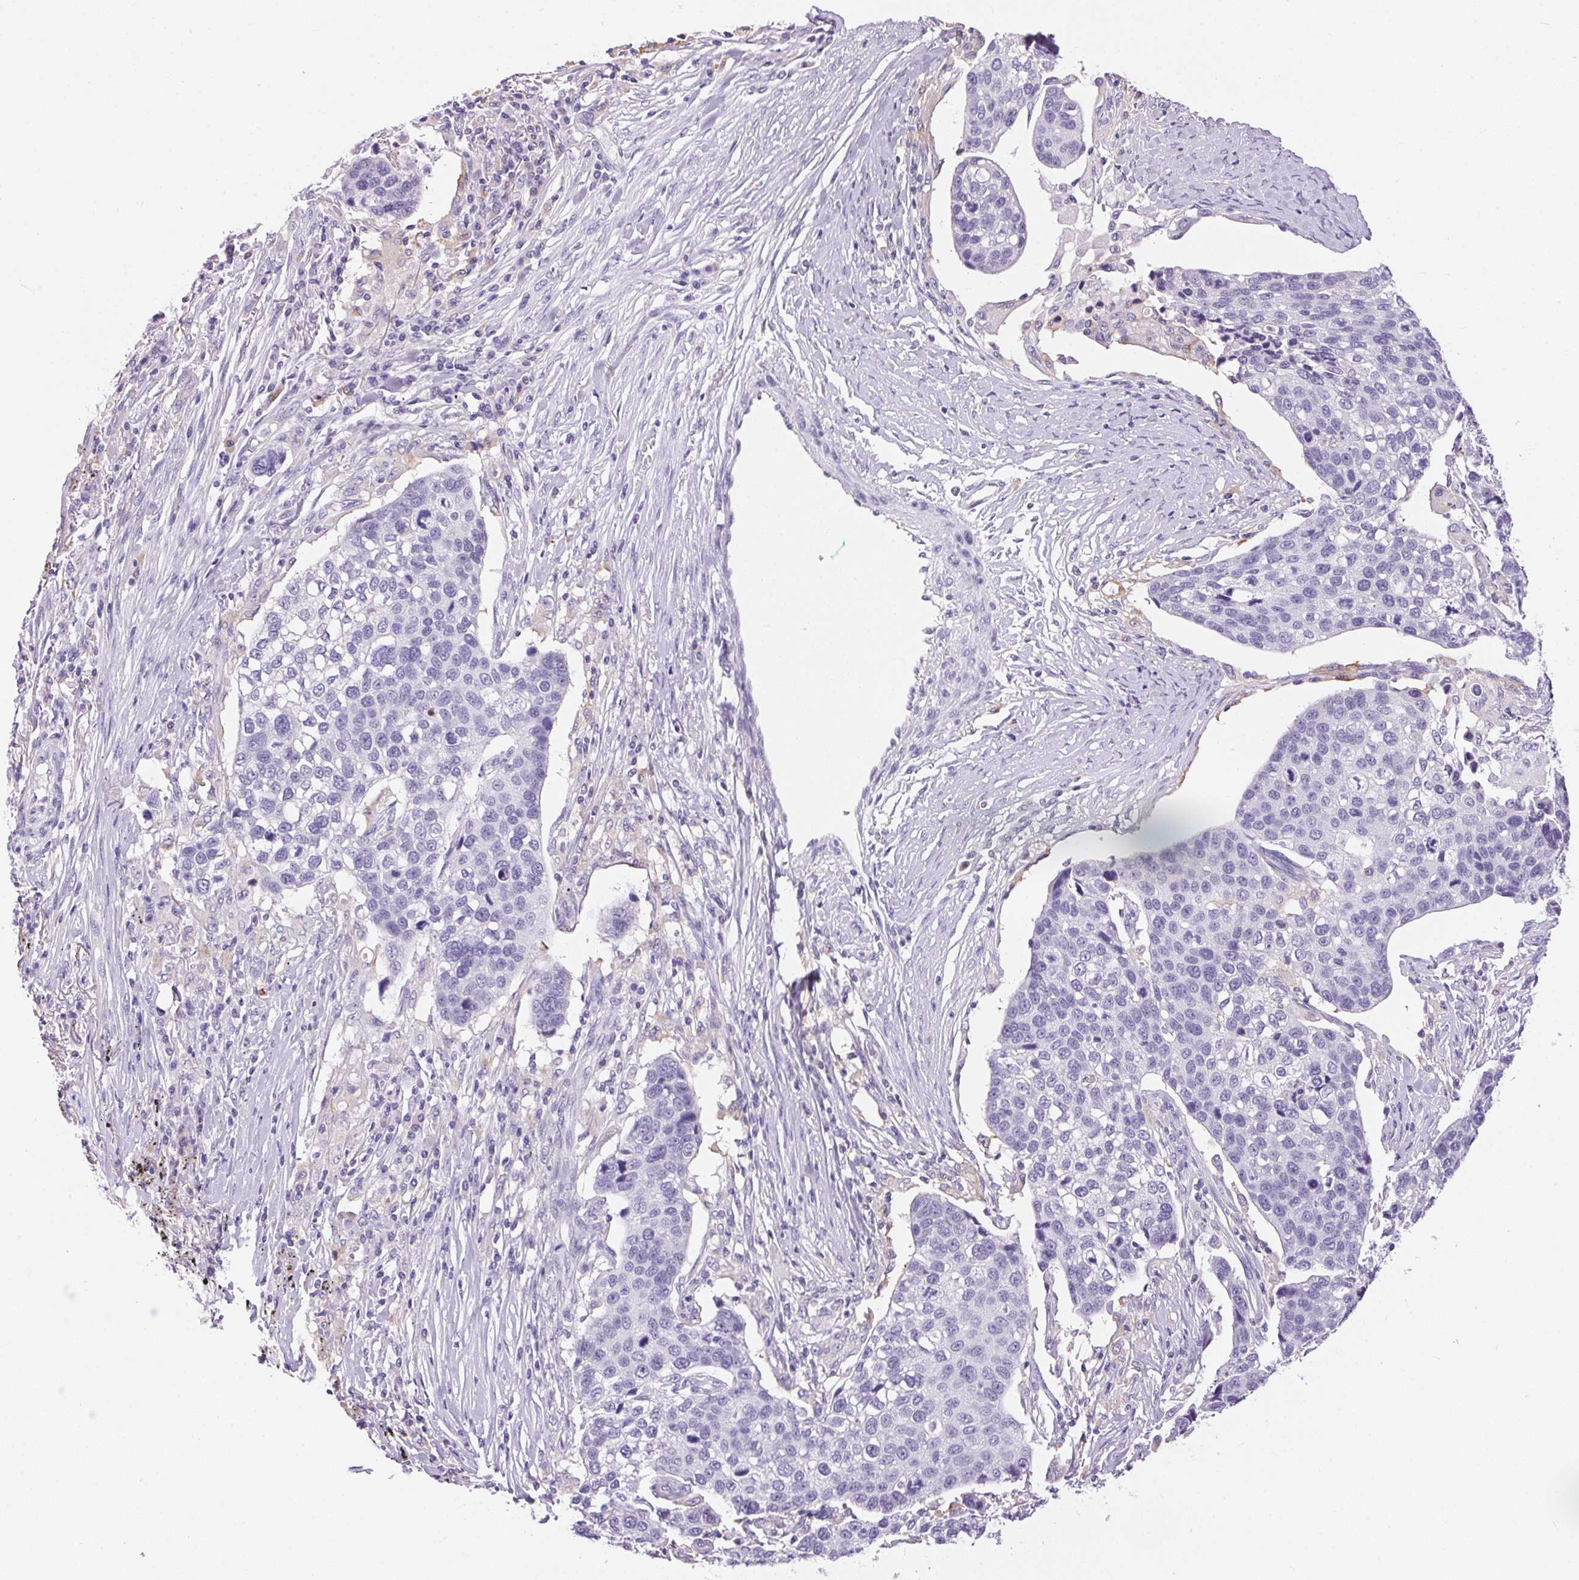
{"staining": {"intensity": "negative", "quantity": "none", "location": "none"}, "tissue": "lung cancer", "cell_type": "Tumor cells", "image_type": "cancer", "snomed": [{"axis": "morphology", "description": "Squamous cell carcinoma, NOS"}, {"axis": "topography", "description": "Lymph node"}, {"axis": "topography", "description": "Lung"}], "caption": "Tumor cells show no significant protein staining in squamous cell carcinoma (lung). (DAB immunohistochemistry with hematoxylin counter stain).", "gene": "PNLIPRP3", "patient": {"sex": "male", "age": 61}}